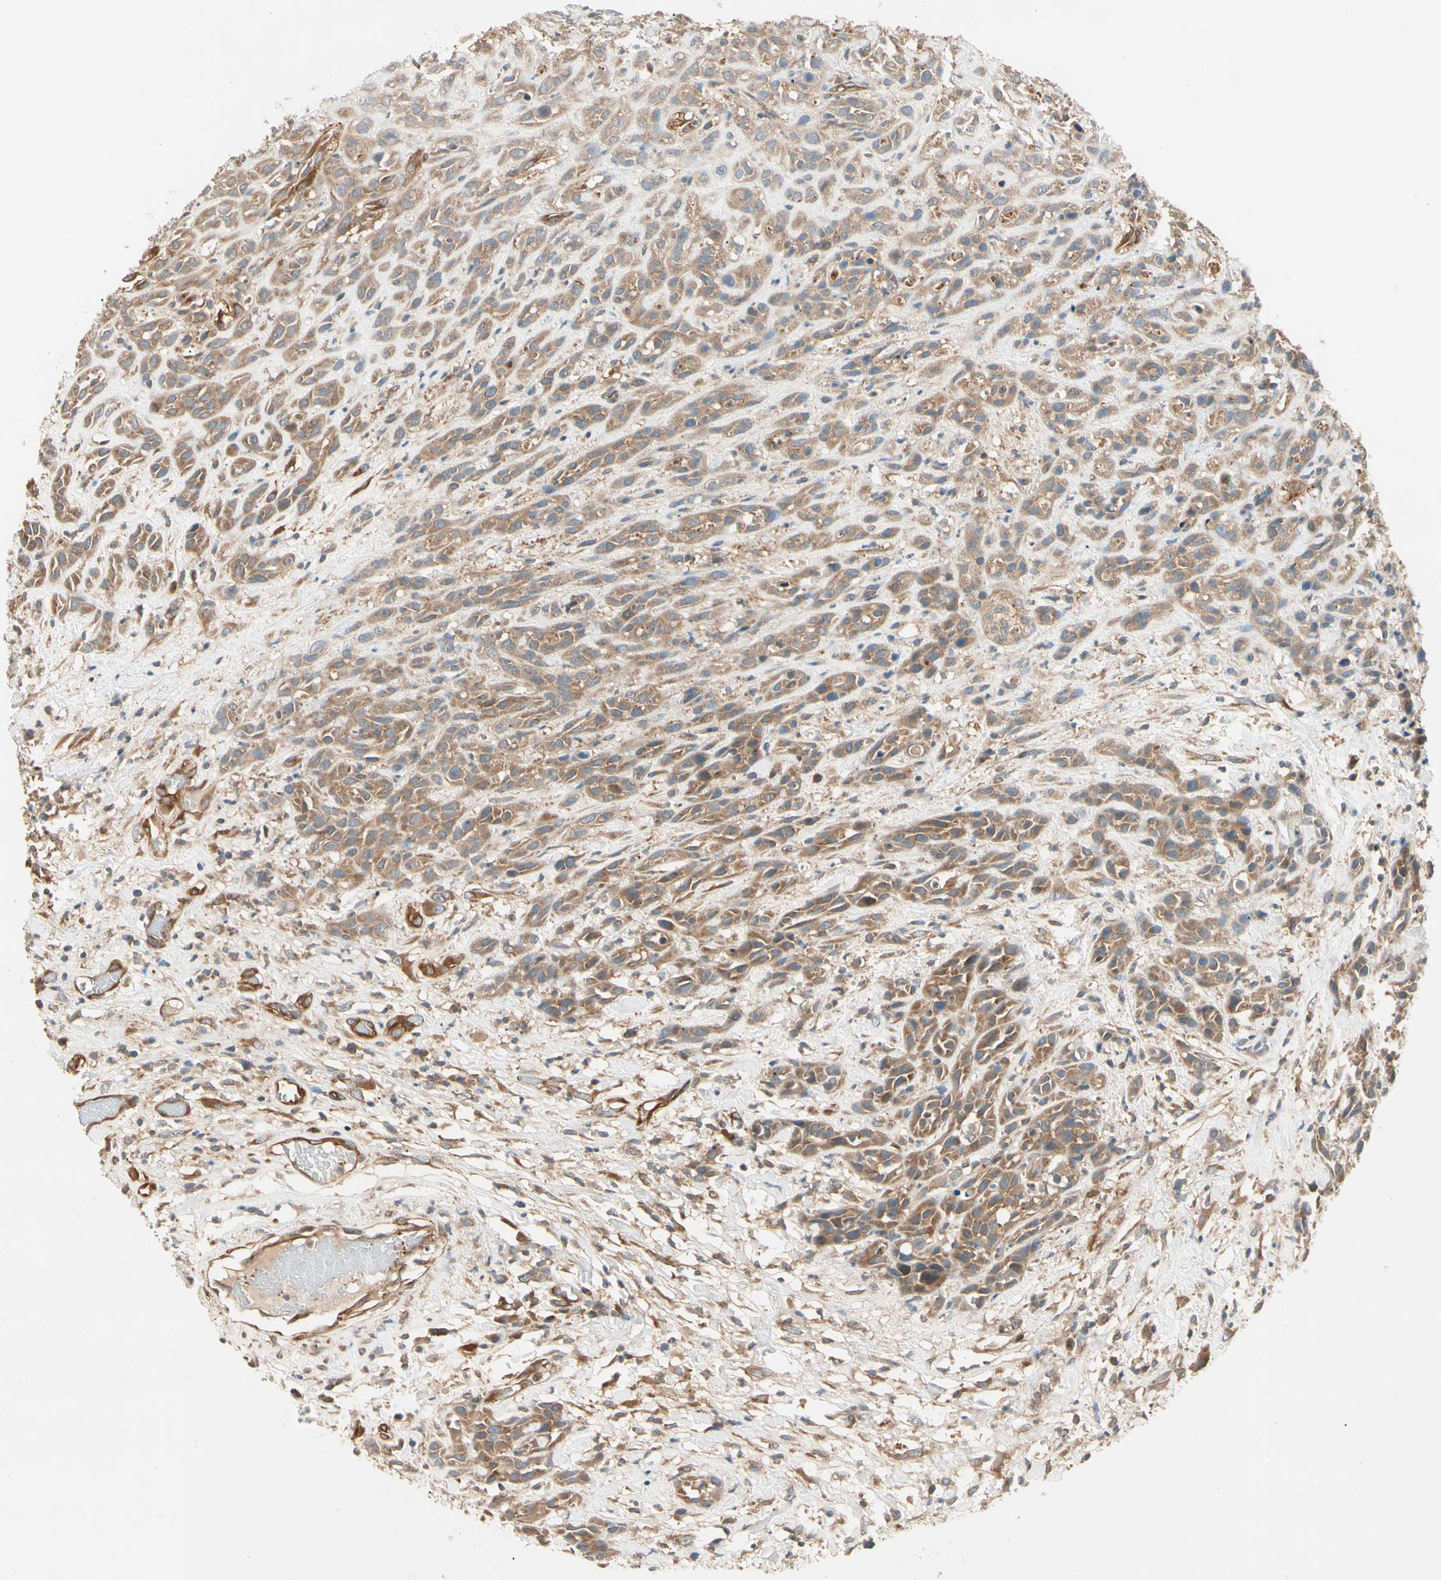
{"staining": {"intensity": "moderate", "quantity": ">75%", "location": "cytoplasmic/membranous"}, "tissue": "head and neck cancer", "cell_type": "Tumor cells", "image_type": "cancer", "snomed": [{"axis": "morphology", "description": "Normal tissue, NOS"}, {"axis": "morphology", "description": "Squamous cell carcinoma, NOS"}, {"axis": "topography", "description": "Cartilage tissue"}, {"axis": "topography", "description": "Head-Neck"}], "caption": "DAB immunohistochemical staining of head and neck cancer (squamous cell carcinoma) shows moderate cytoplasmic/membranous protein expression in approximately >75% of tumor cells.", "gene": "ROCK2", "patient": {"sex": "male", "age": 62}}